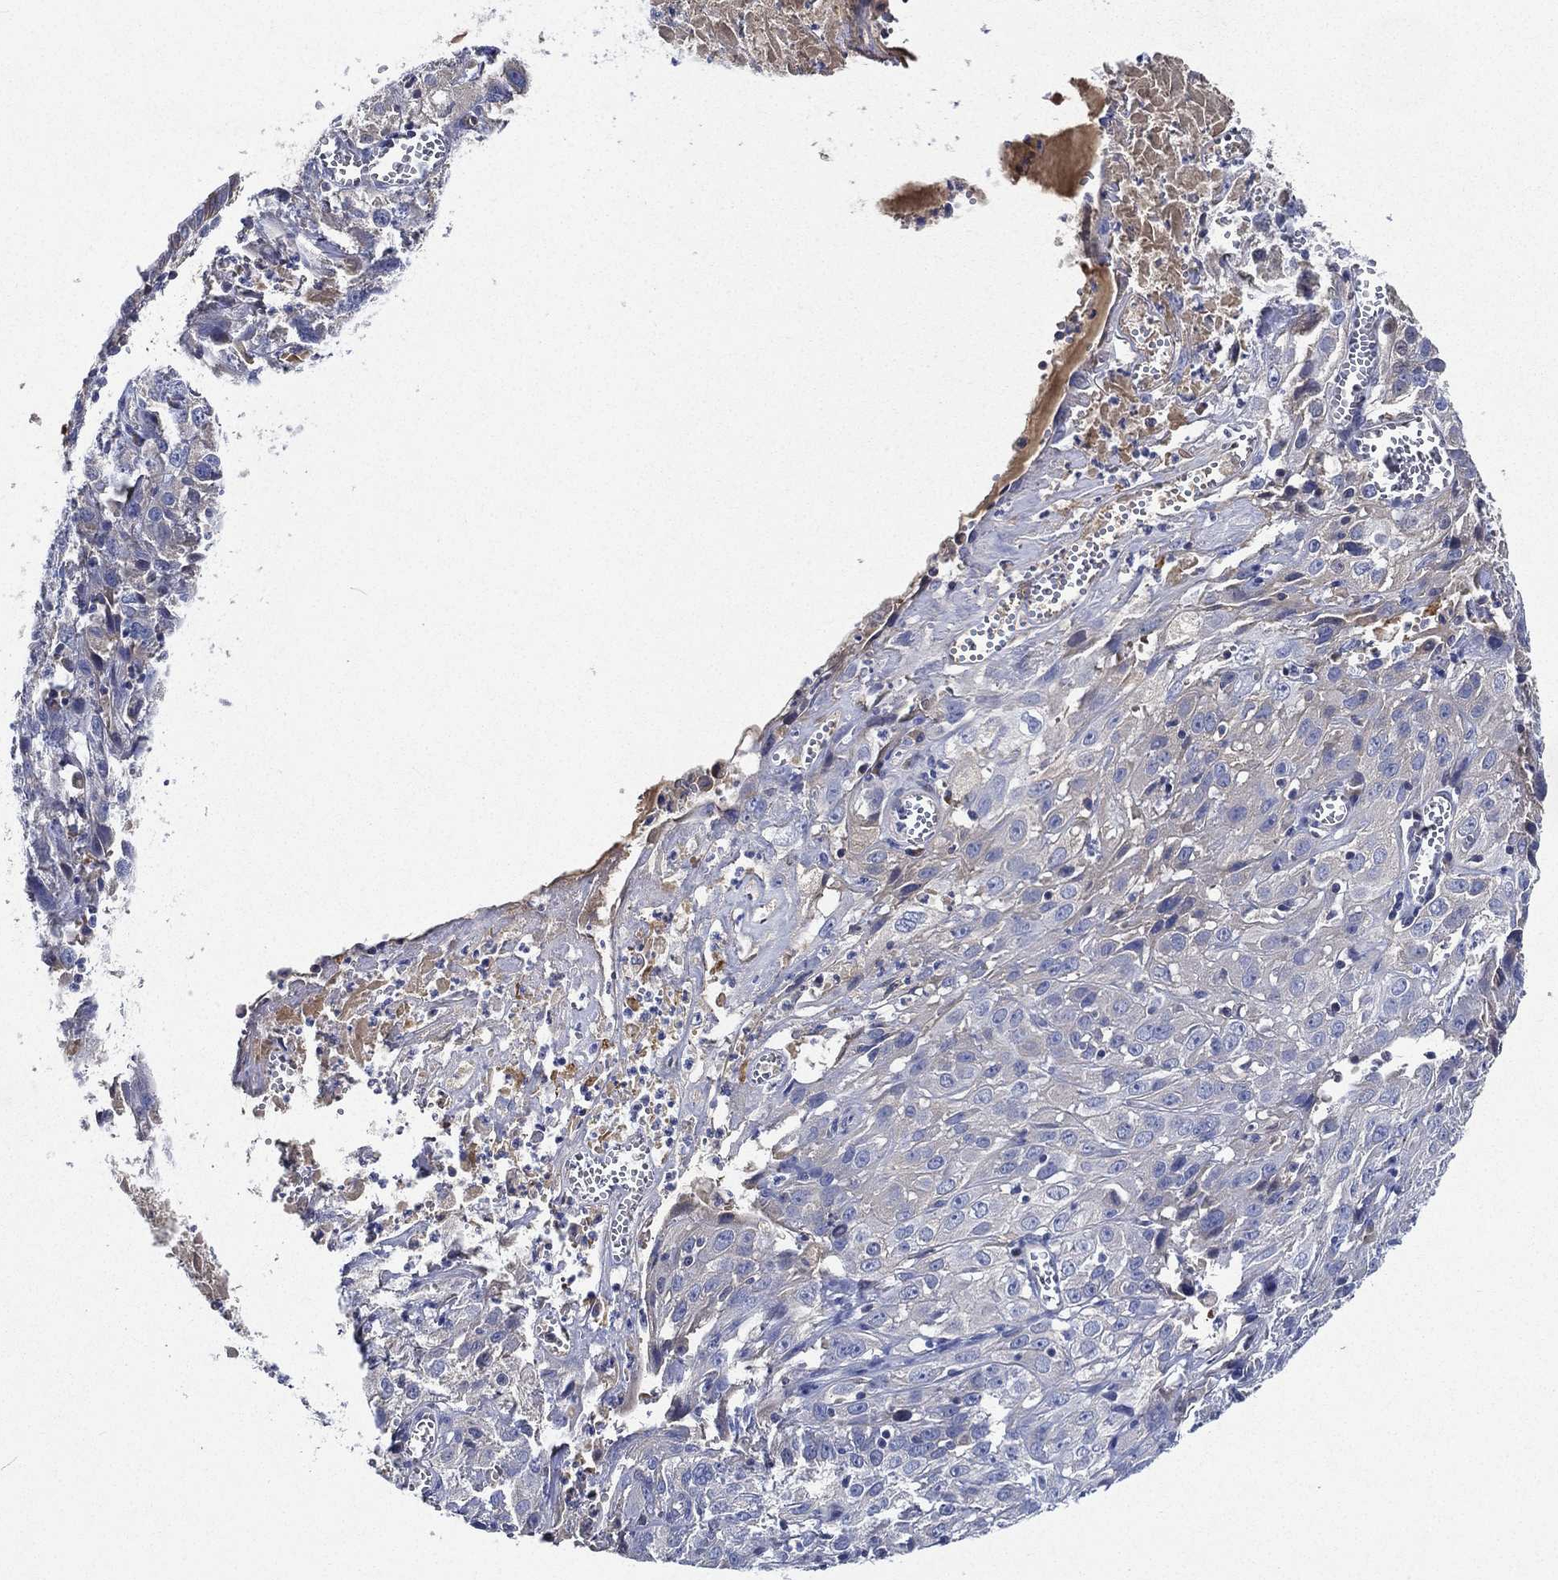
{"staining": {"intensity": "negative", "quantity": "none", "location": "none"}, "tissue": "cervical cancer", "cell_type": "Tumor cells", "image_type": "cancer", "snomed": [{"axis": "morphology", "description": "Squamous cell carcinoma, NOS"}, {"axis": "topography", "description": "Cervix"}], "caption": "IHC of human cervical cancer (squamous cell carcinoma) exhibits no positivity in tumor cells. The staining was performed using DAB to visualize the protein expression in brown, while the nuclei were stained in blue with hematoxylin (Magnification: 20x).", "gene": "TMPRSS11D", "patient": {"sex": "female", "age": 32}}